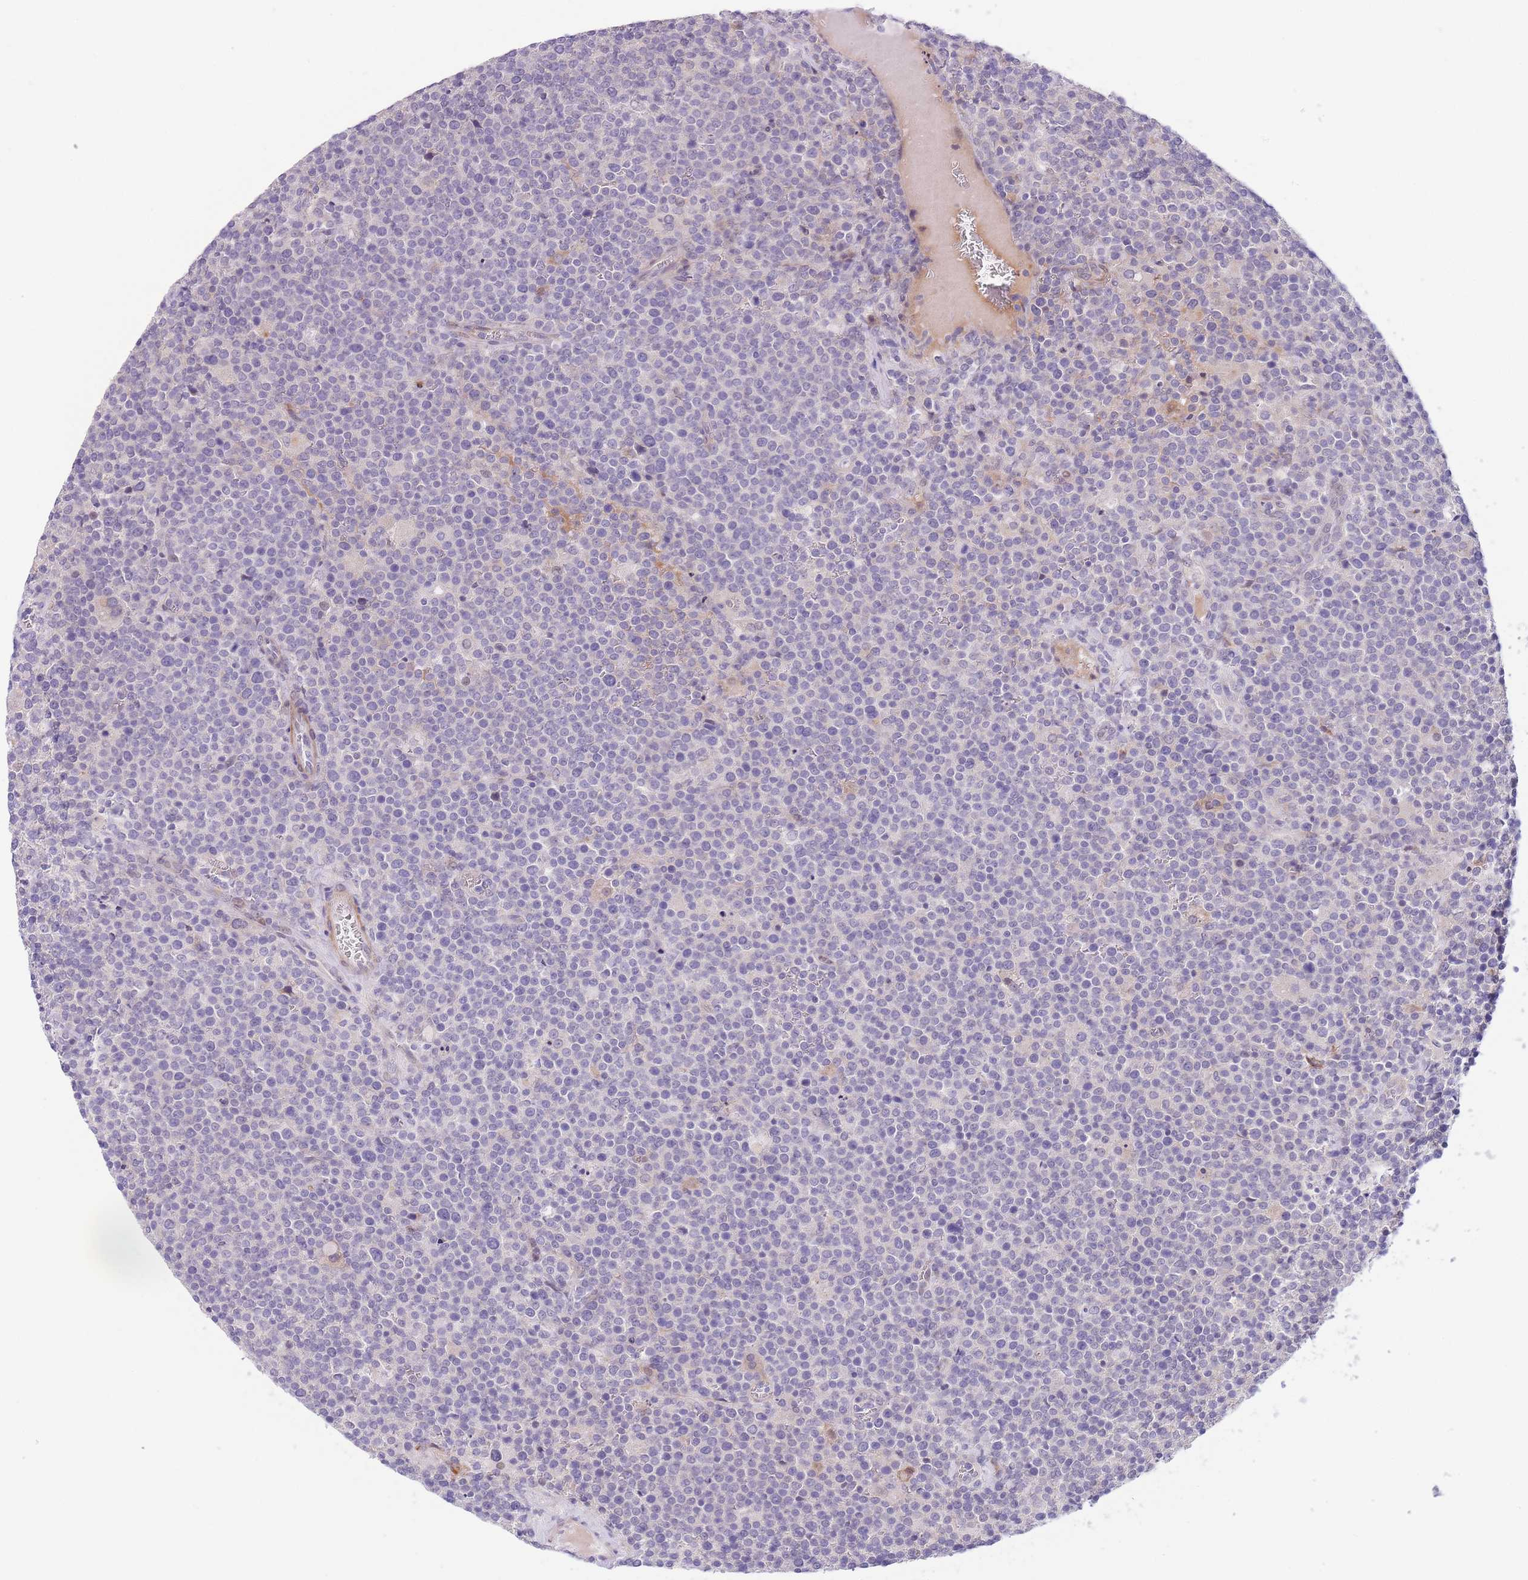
{"staining": {"intensity": "negative", "quantity": "none", "location": "none"}, "tissue": "lymphoma", "cell_type": "Tumor cells", "image_type": "cancer", "snomed": [{"axis": "morphology", "description": "Malignant lymphoma, non-Hodgkin's type, High grade"}, {"axis": "topography", "description": "Lymph node"}], "caption": "Tumor cells are negative for brown protein staining in malignant lymphoma, non-Hodgkin's type (high-grade).", "gene": "C9orf152", "patient": {"sex": "male", "age": 61}}